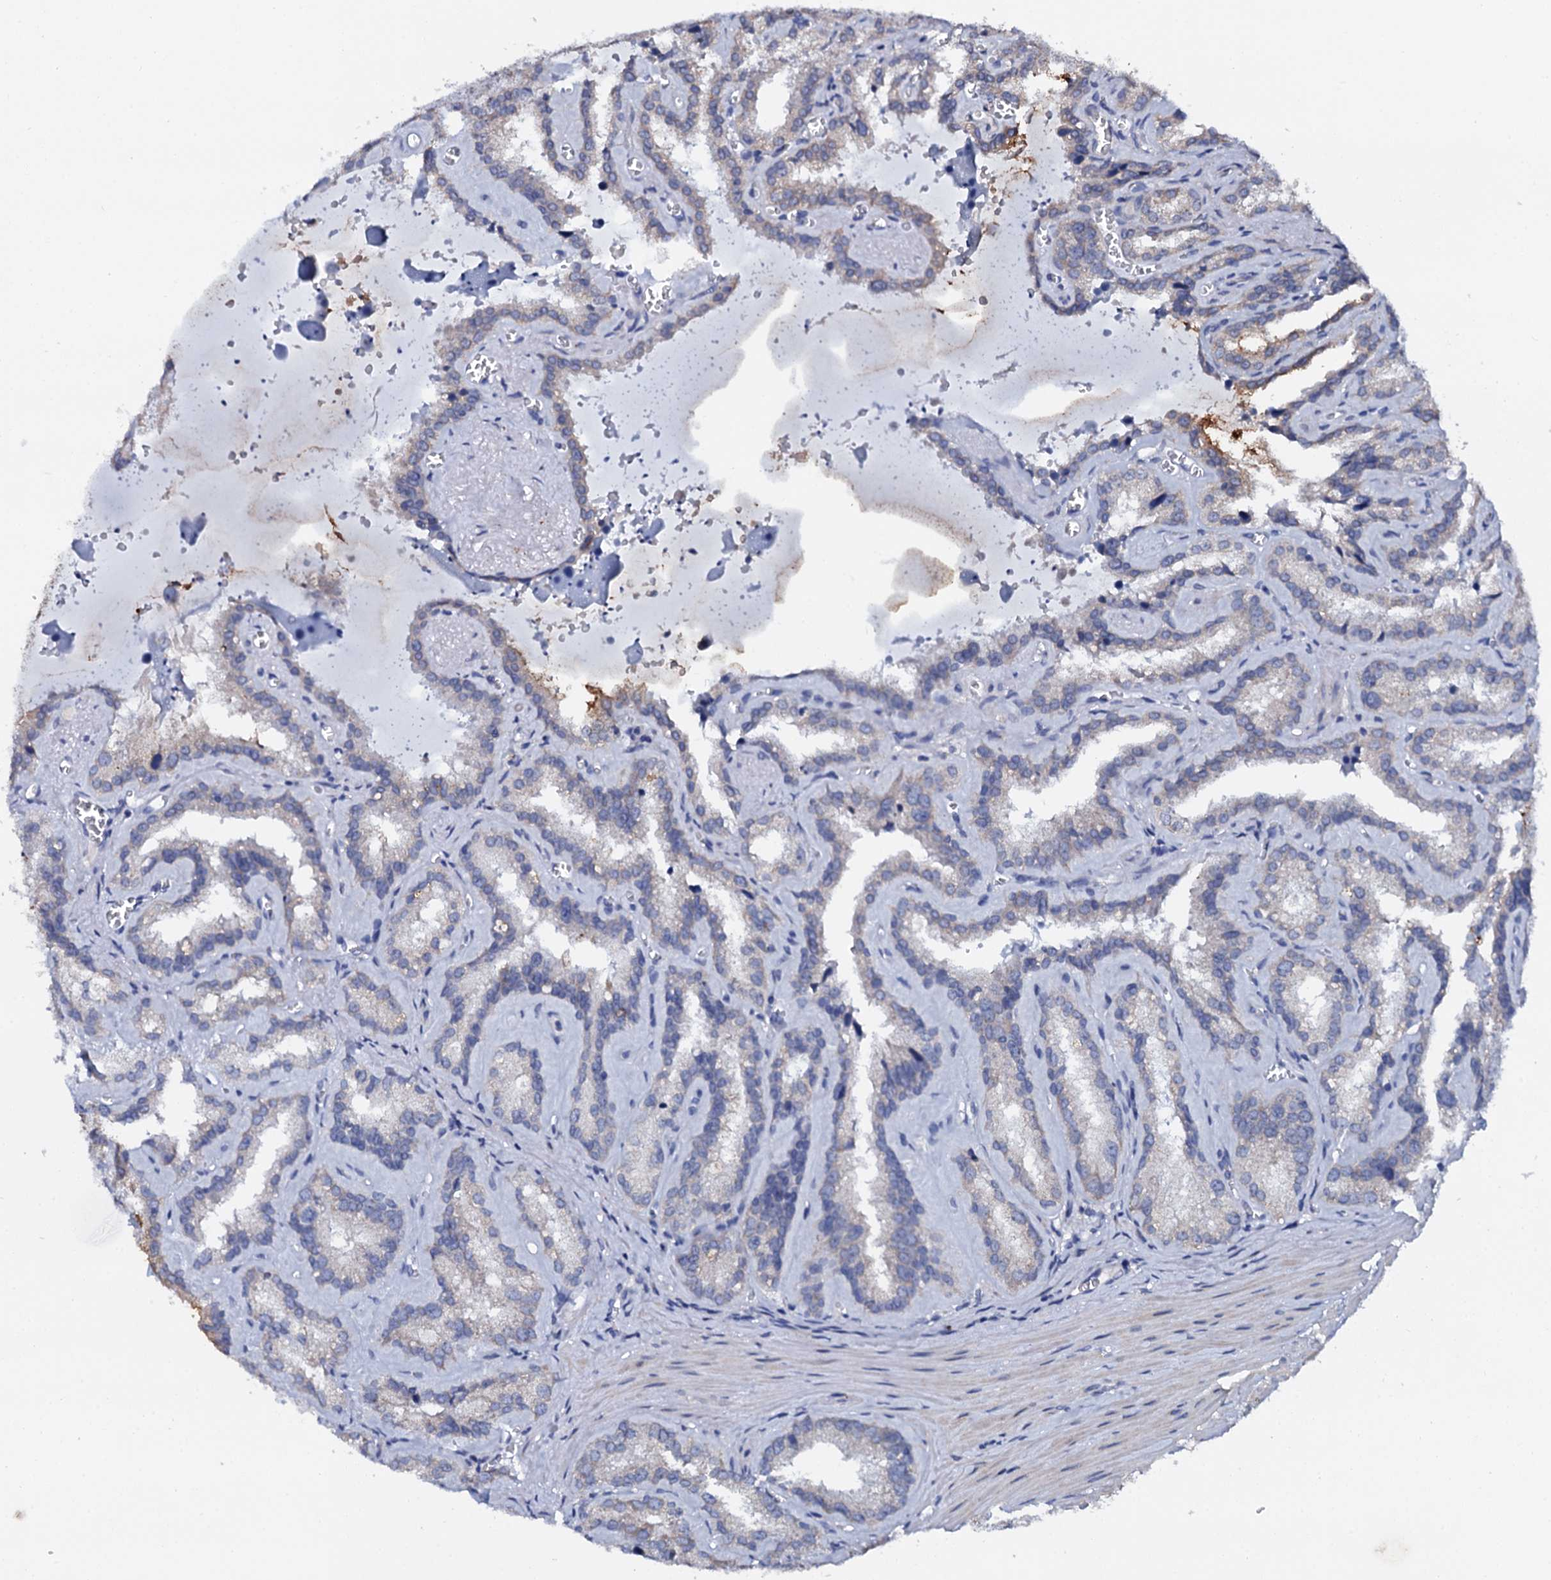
{"staining": {"intensity": "weak", "quantity": "<25%", "location": "cytoplasmic/membranous"}, "tissue": "seminal vesicle", "cell_type": "Glandular cells", "image_type": "normal", "snomed": [{"axis": "morphology", "description": "Normal tissue, NOS"}, {"axis": "topography", "description": "Prostate"}, {"axis": "topography", "description": "Seminal veicle"}], "caption": "A high-resolution photomicrograph shows immunohistochemistry staining of benign seminal vesicle, which shows no significant staining in glandular cells.", "gene": "SLC37A4", "patient": {"sex": "male", "age": 59}}